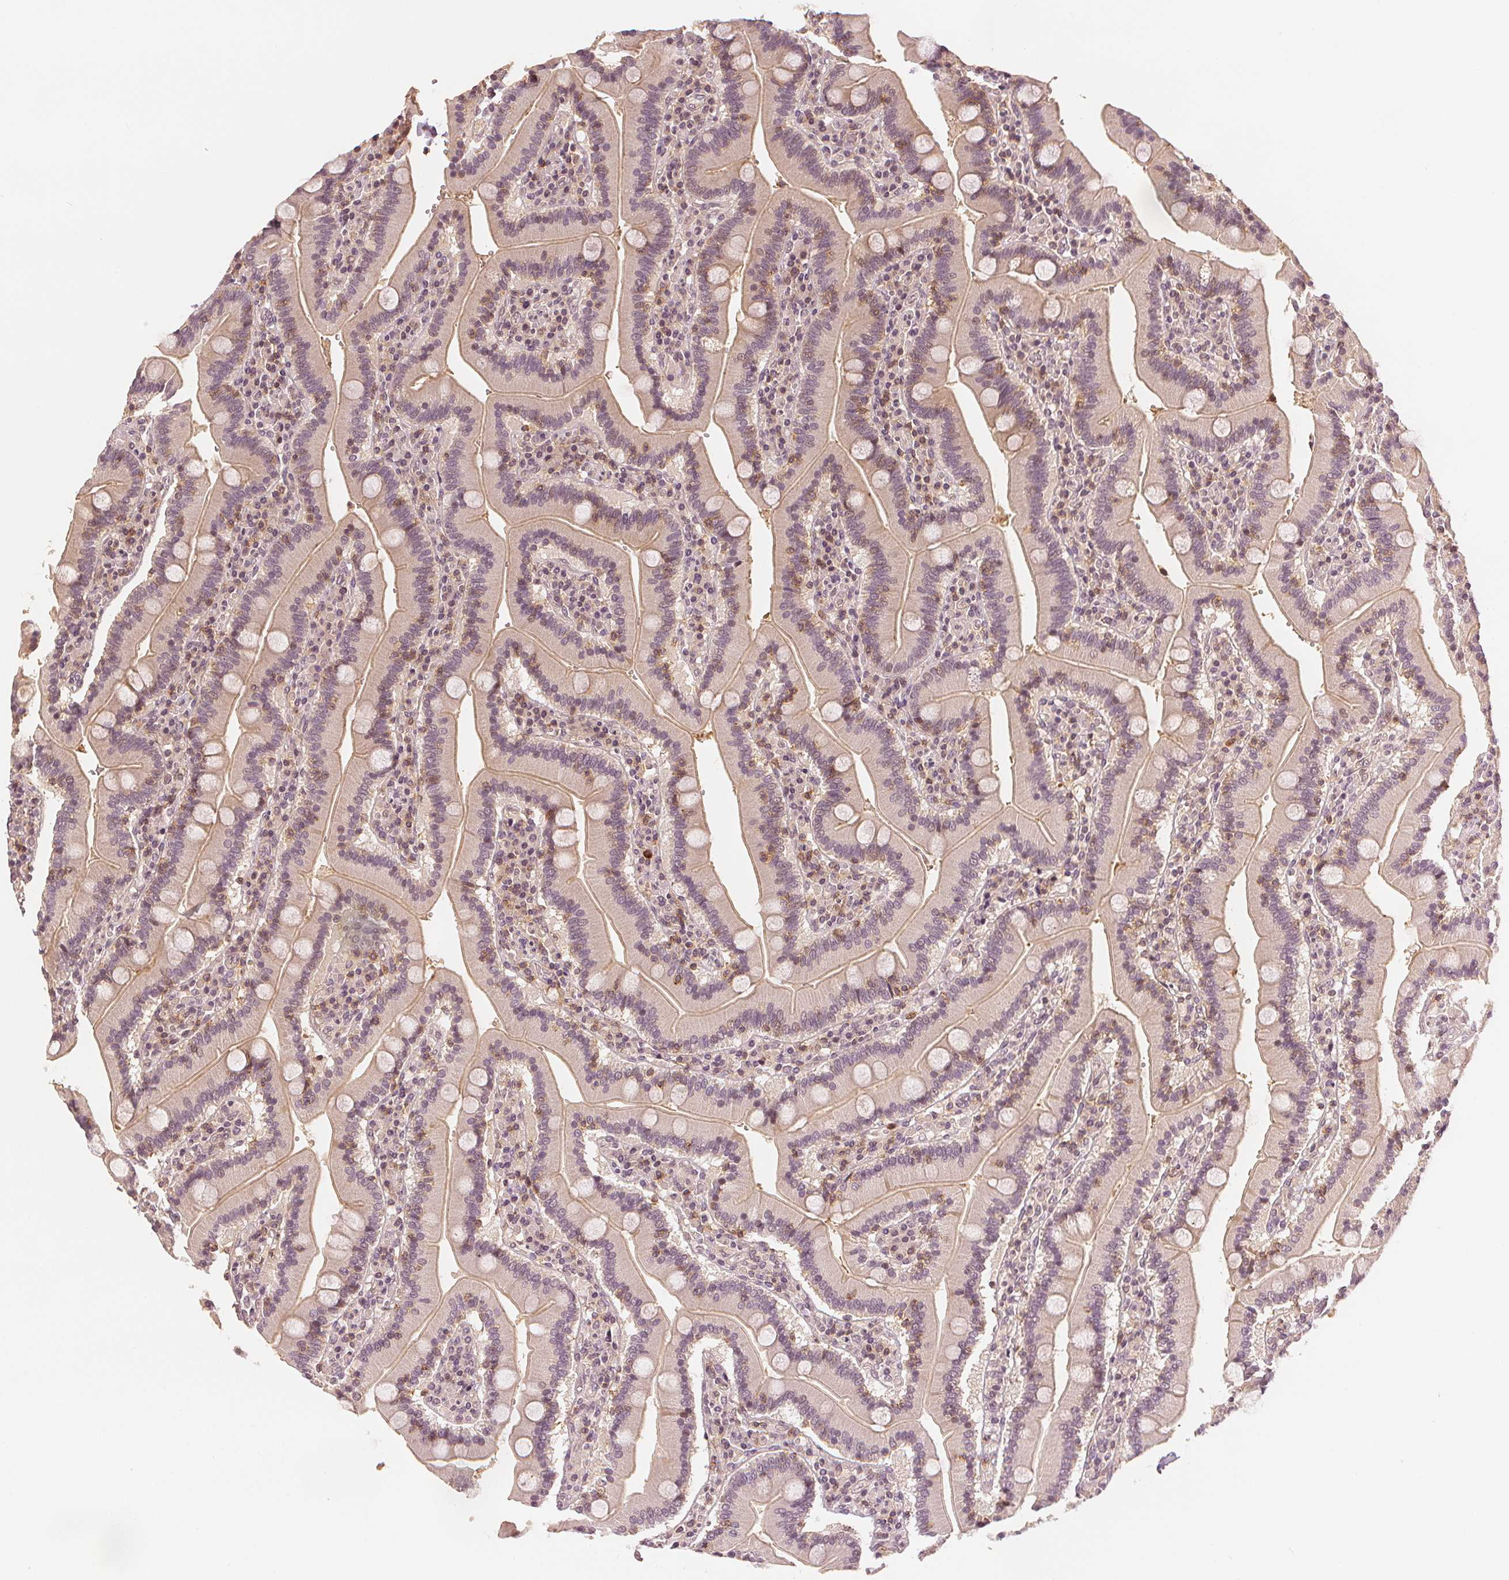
{"staining": {"intensity": "weak", "quantity": "25%-75%", "location": "cytoplasmic/membranous,nuclear"}, "tissue": "duodenum", "cell_type": "Glandular cells", "image_type": "normal", "snomed": [{"axis": "morphology", "description": "Normal tissue, NOS"}, {"axis": "topography", "description": "Duodenum"}], "caption": "Benign duodenum was stained to show a protein in brown. There is low levels of weak cytoplasmic/membranous,nuclear positivity in about 25%-75% of glandular cells.", "gene": "SLC34A1", "patient": {"sex": "female", "age": 62}}